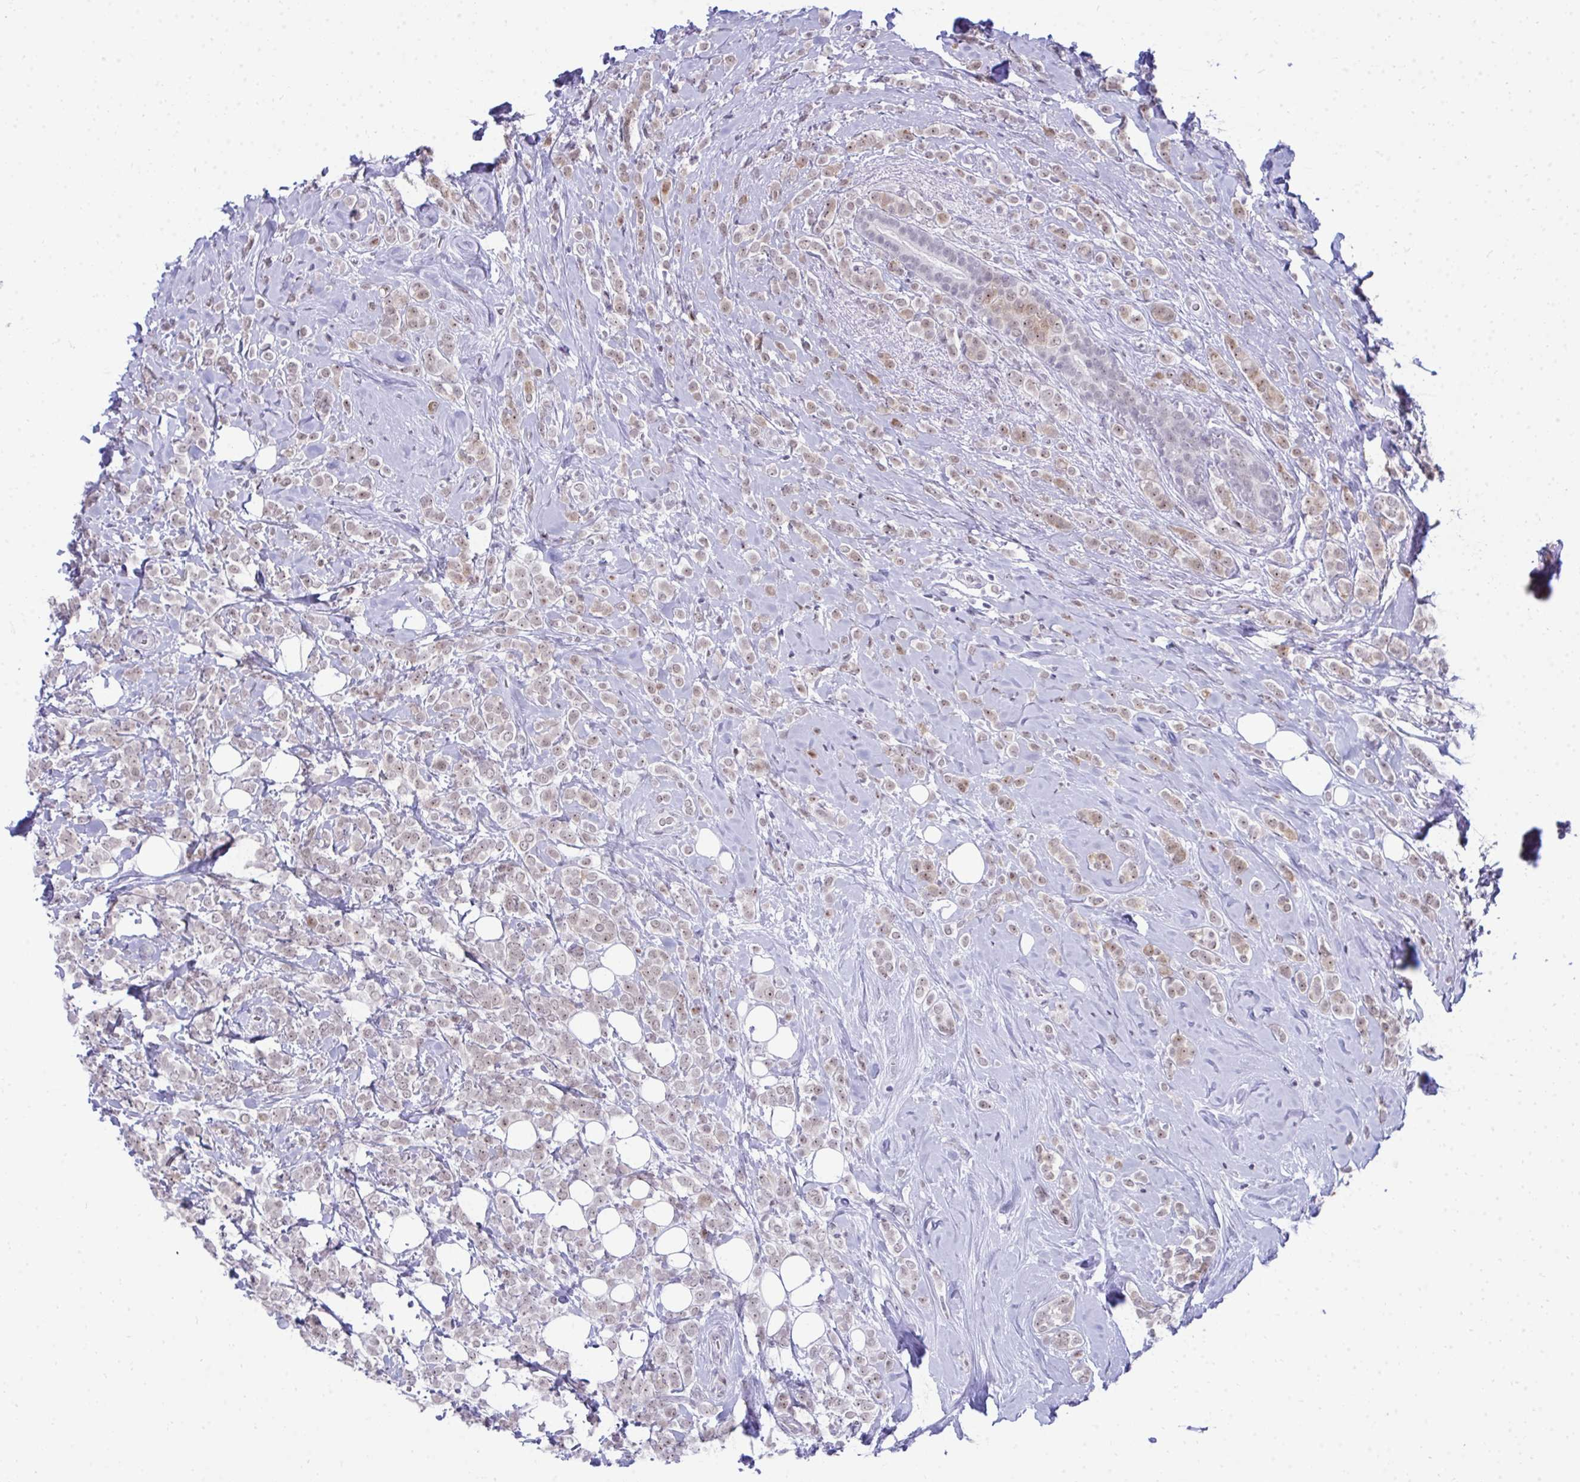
{"staining": {"intensity": "weak", "quantity": ">75%", "location": "cytoplasmic/membranous,nuclear"}, "tissue": "breast cancer", "cell_type": "Tumor cells", "image_type": "cancer", "snomed": [{"axis": "morphology", "description": "Lobular carcinoma"}, {"axis": "topography", "description": "Breast"}], "caption": "Tumor cells display weak cytoplasmic/membranous and nuclear staining in approximately >75% of cells in breast lobular carcinoma.", "gene": "GLDN", "patient": {"sex": "female", "age": 49}}